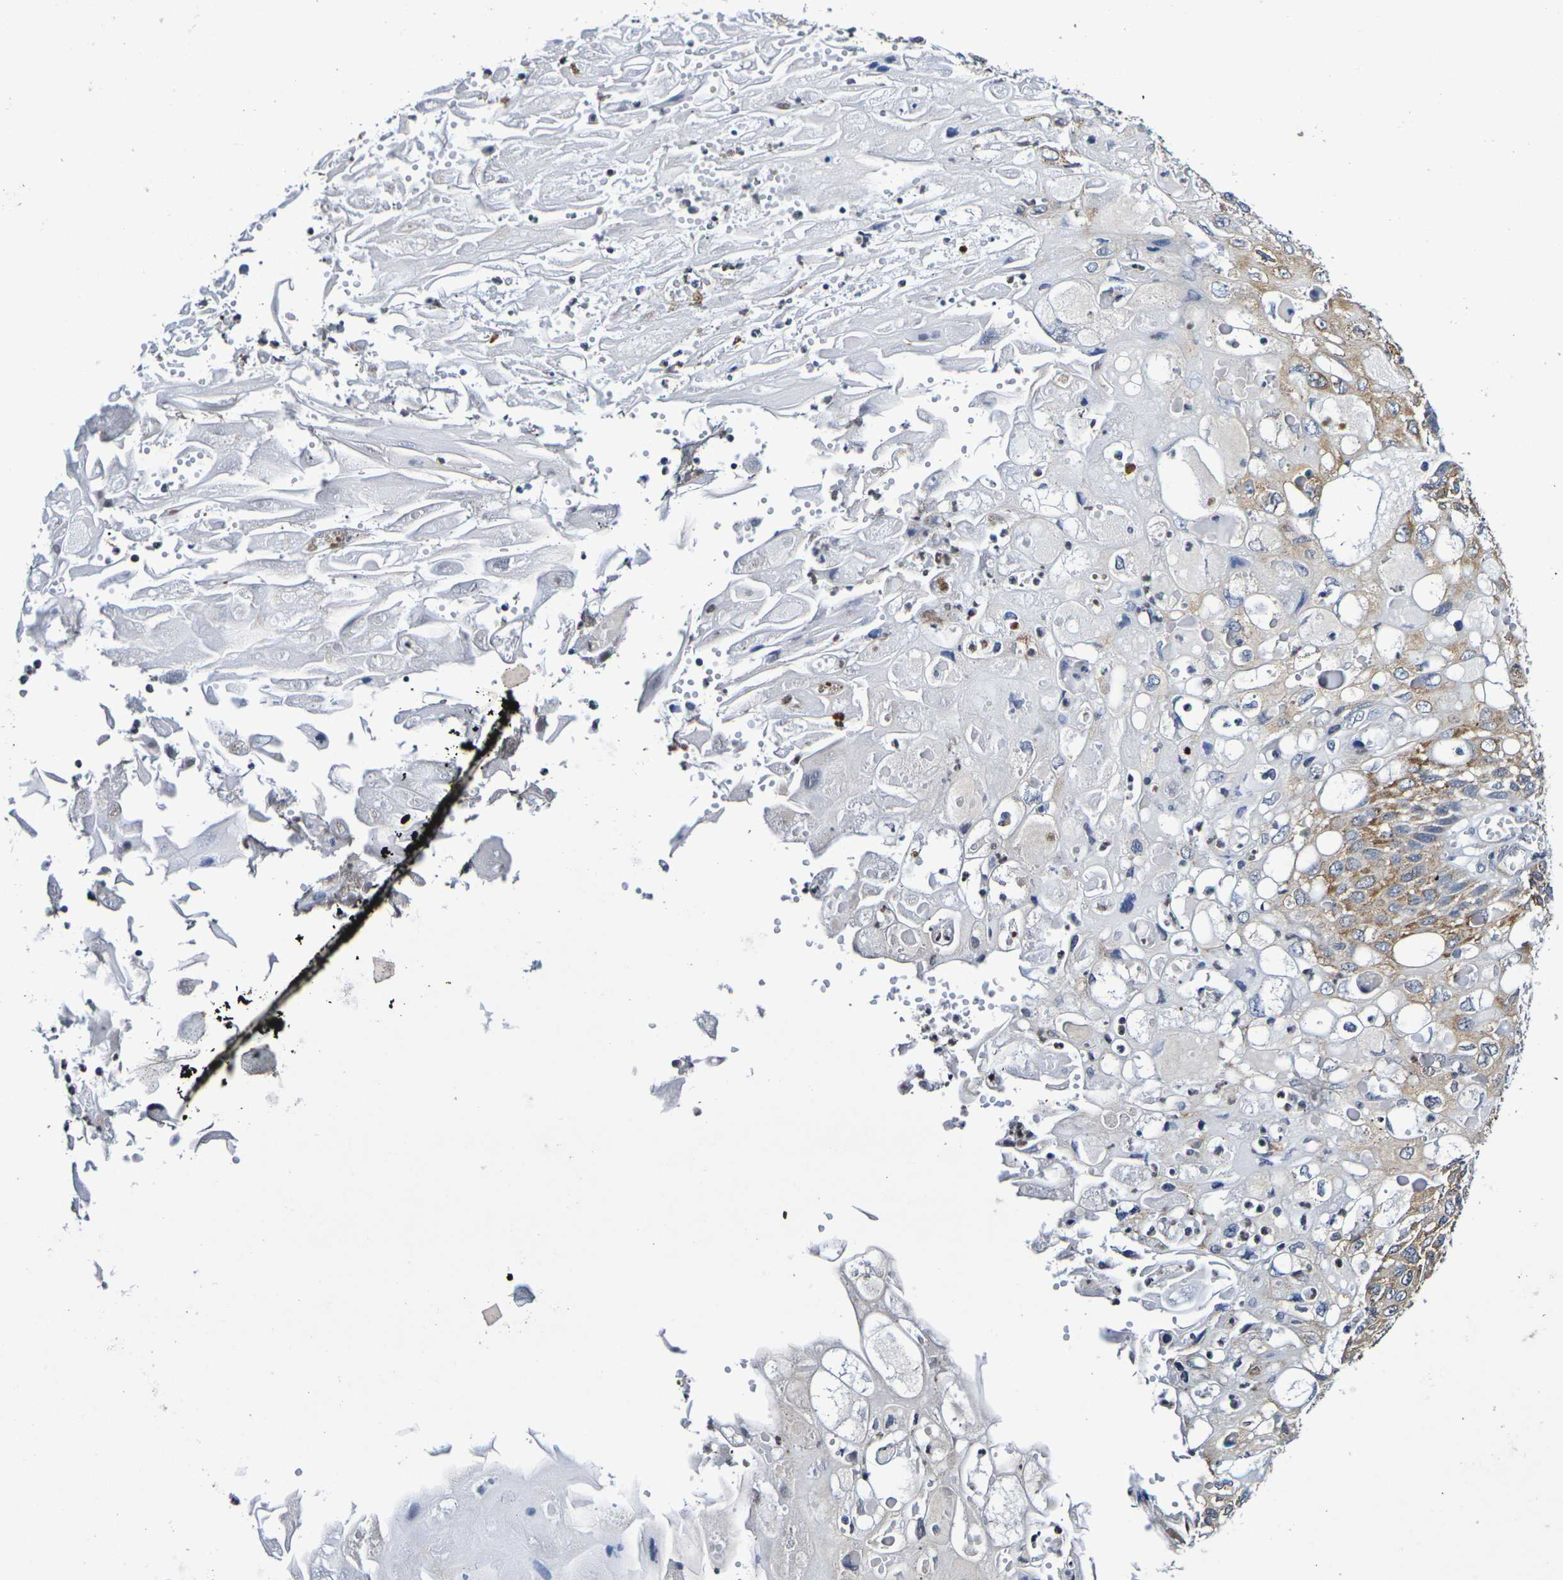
{"staining": {"intensity": "moderate", "quantity": "25%-75%", "location": "cytoplasmic/membranous"}, "tissue": "cervical cancer", "cell_type": "Tumor cells", "image_type": "cancer", "snomed": [{"axis": "morphology", "description": "Squamous cell carcinoma, NOS"}, {"axis": "topography", "description": "Cervix"}], "caption": "Immunohistochemistry (DAB (3,3'-diaminobenzidine)) staining of human cervical squamous cell carcinoma displays moderate cytoplasmic/membranous protein staining in approximately 25%-75% of tumor cells.", "gene": "CHRNB1", "patient": {"sex": "female", "age": 70}}